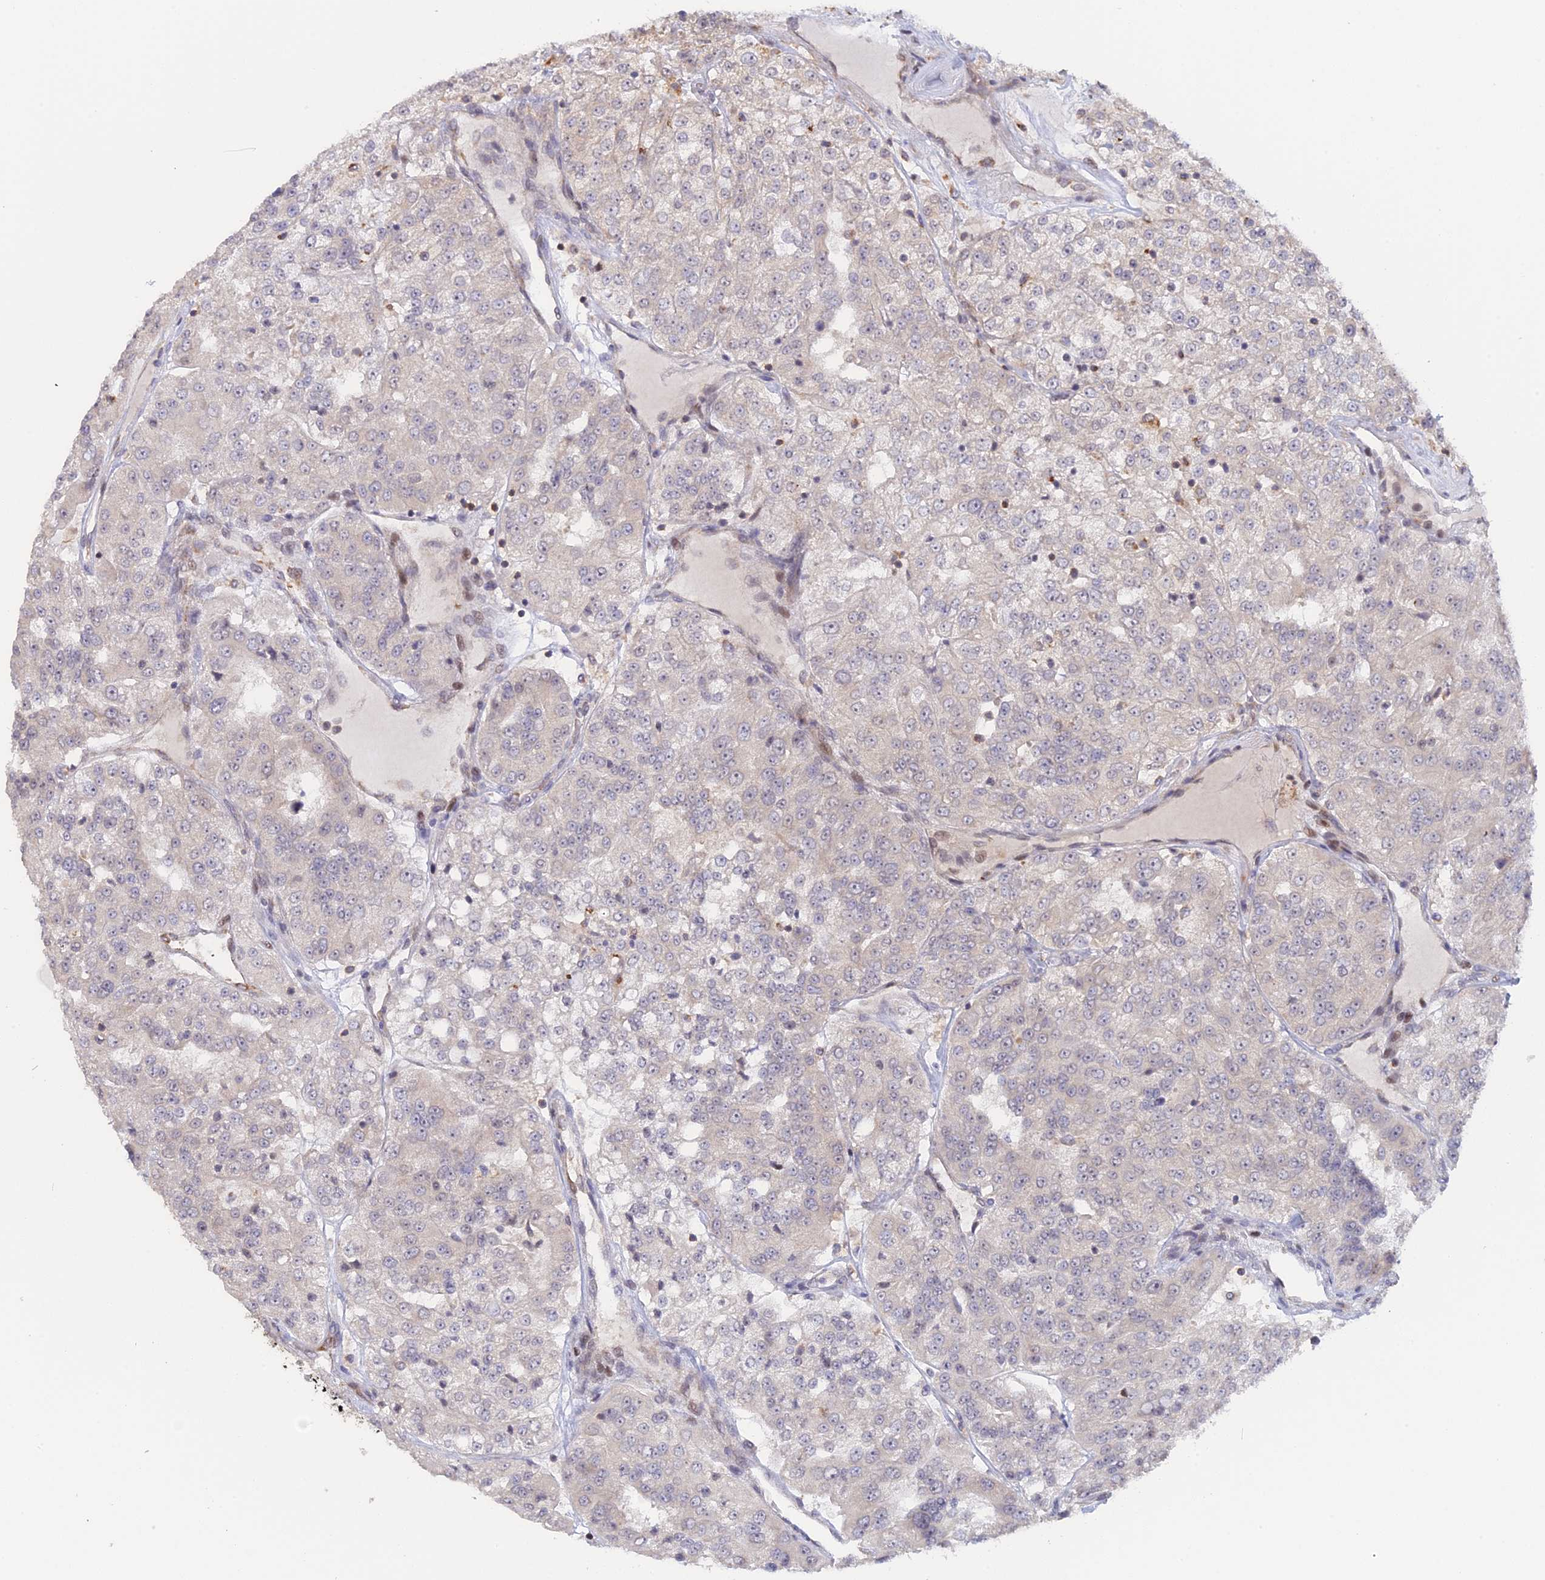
{"staining": {"intensity": "weak", "quantity": "<25%", "location": "cytoplasmic/membranous"}, "tissue": "renal cancer", "cell_type": "Tumor cells", "image_type": "cancer", "snomed": [{"axis": "morphology", "description": "Adenocarcinoma, NOS"}, {"axis": "topography", "description": "Kidney"}], "caption": "Renal adenocarcinoma was stained to show a protein in brown. There is no significant staining in tumor cells. Nuclei are stained in blue.", "gene": "GSKIP", "patient": {"sex": "female", "age": 63}}